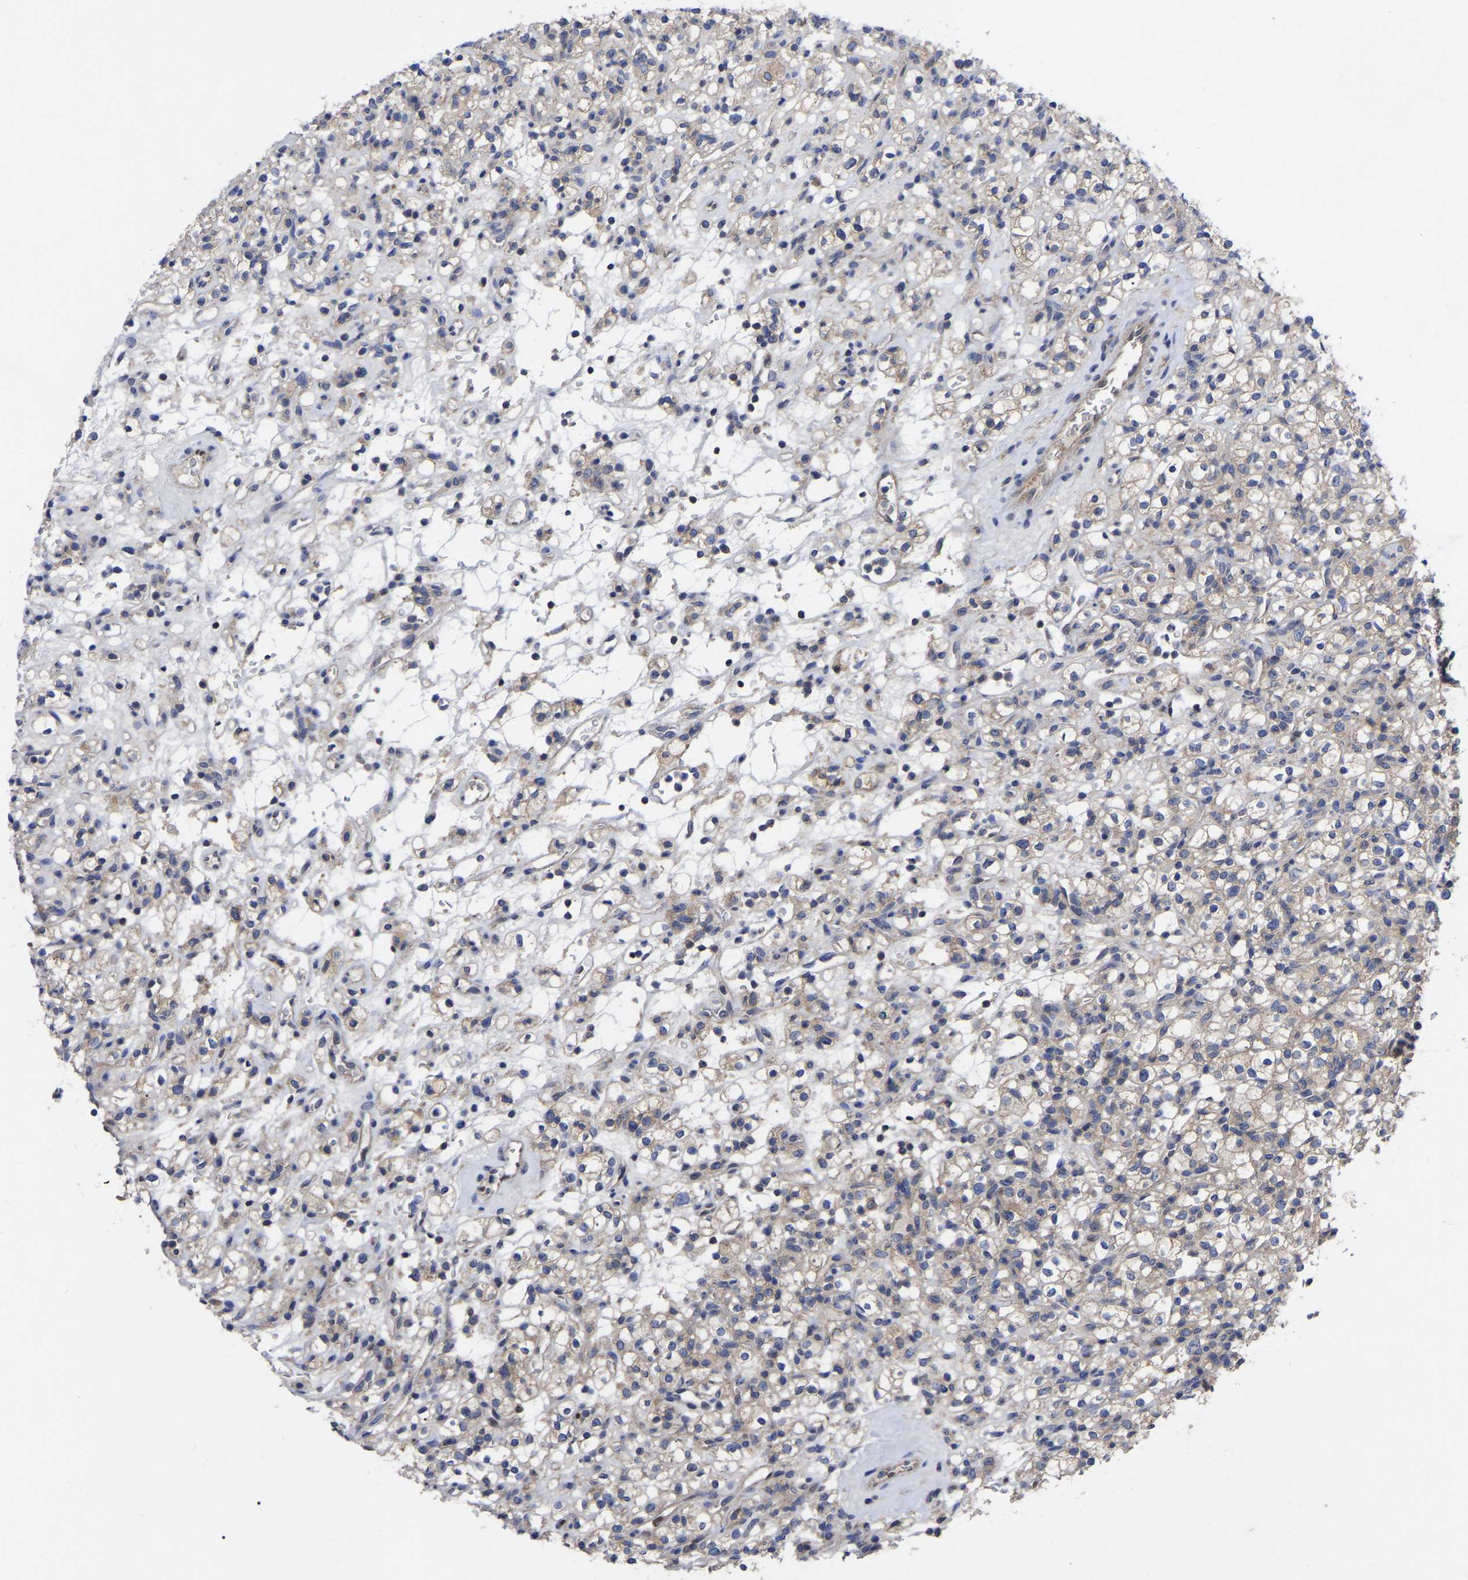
{"staining": {"intensity": "weak", "quantity": "<25%", "location": "cytoplasmic/membranous"}, "tissue": "renal cancer", "cell_type": "Tumor cells", "image_type": "cancer", "snomed": [{"axis": "morphology", "description": "Normal tissue, NOS"}, {"axis": "morphology", "description": "Adenocarcinoma, NOS"}, {"axis": "topography", "description": "Kidney"}], "caption": "The image demonstrates no staining of tumor cells in renal adenocarcinoma.", "gene": "TCP1", "patient": {"sex": "female", "age": 72}}